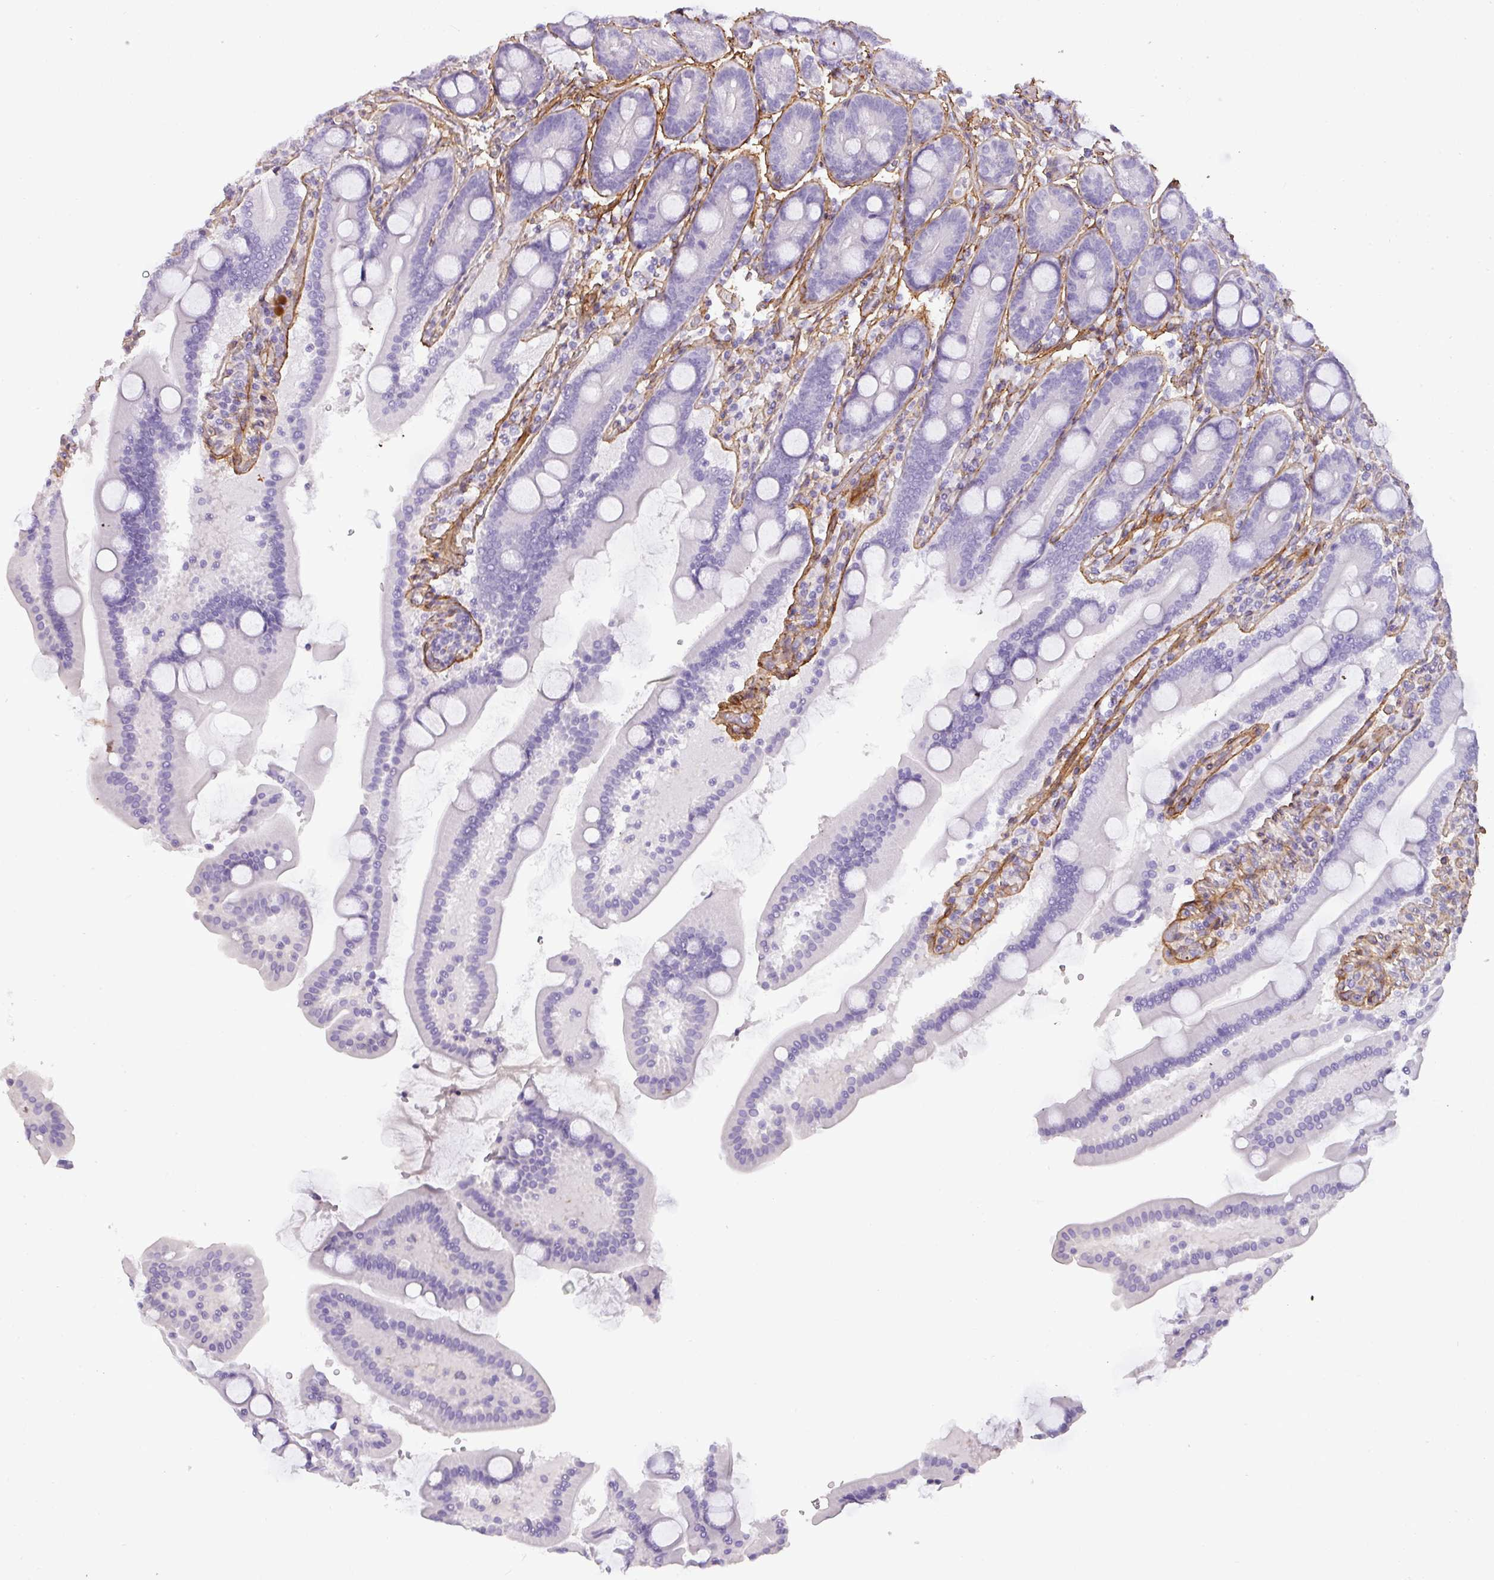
{"staining": {"intensity": "negative", "quantity": "none", "location": "none"}, "tissue": "duodenum", "cell_type": "Glandular cells", "image_type": "normal", "snomed": [{"axis": "morphology", "description": "Normal tissue, NOS"}, {"axis": "topography", "description": "Duodenum"}], "caption": "This is a photomicrograph of immunohistochemistry (IHC) staining of unremarkable duodenum, which shows no positivity in glandular cells.", "gene": "PARD6G", "patient": {"sex": "male", "age": 55}}